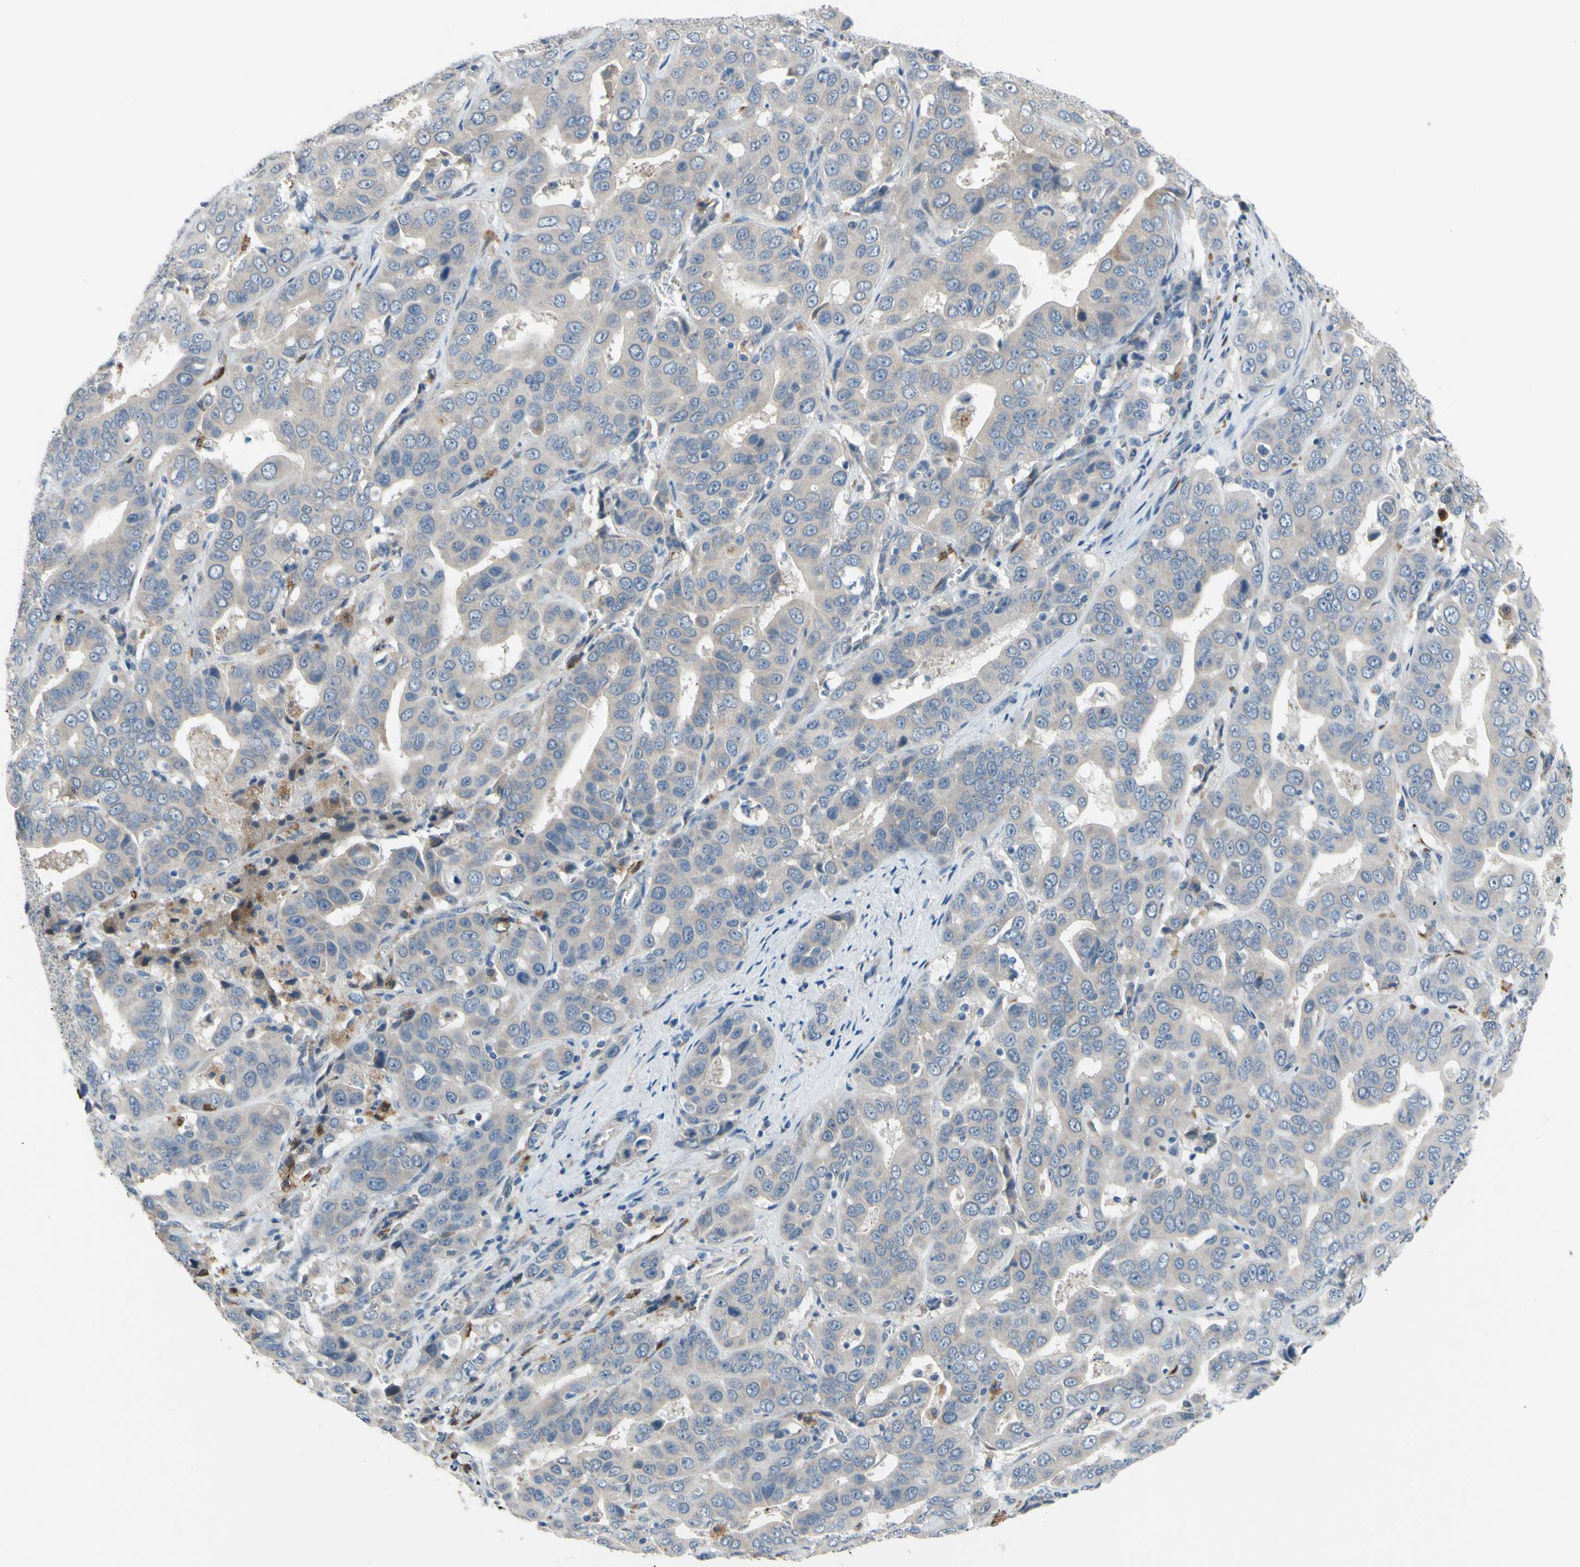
{"staining": {"intensity": "weak", "quantity": ">75%", "location": "cytoplasmic/membranous"}, "tissue": "liver cancer", "cell_type": "Tumor cells", "image_type": "cancer", "snomed": [{"axis": "morphology", "description": "Cholangiocarcinoma"}, {"axis": "topography", "description": "Liver"}], "caption": "Immunohistochemistry of cholangiocarcinoma (liver) reveals low levels of weak cytoplasmic/membranous staining in about >75% of tumor cells.", "gene": "GRAMD2B", "patient": {"sex": "female", "age": 52}}